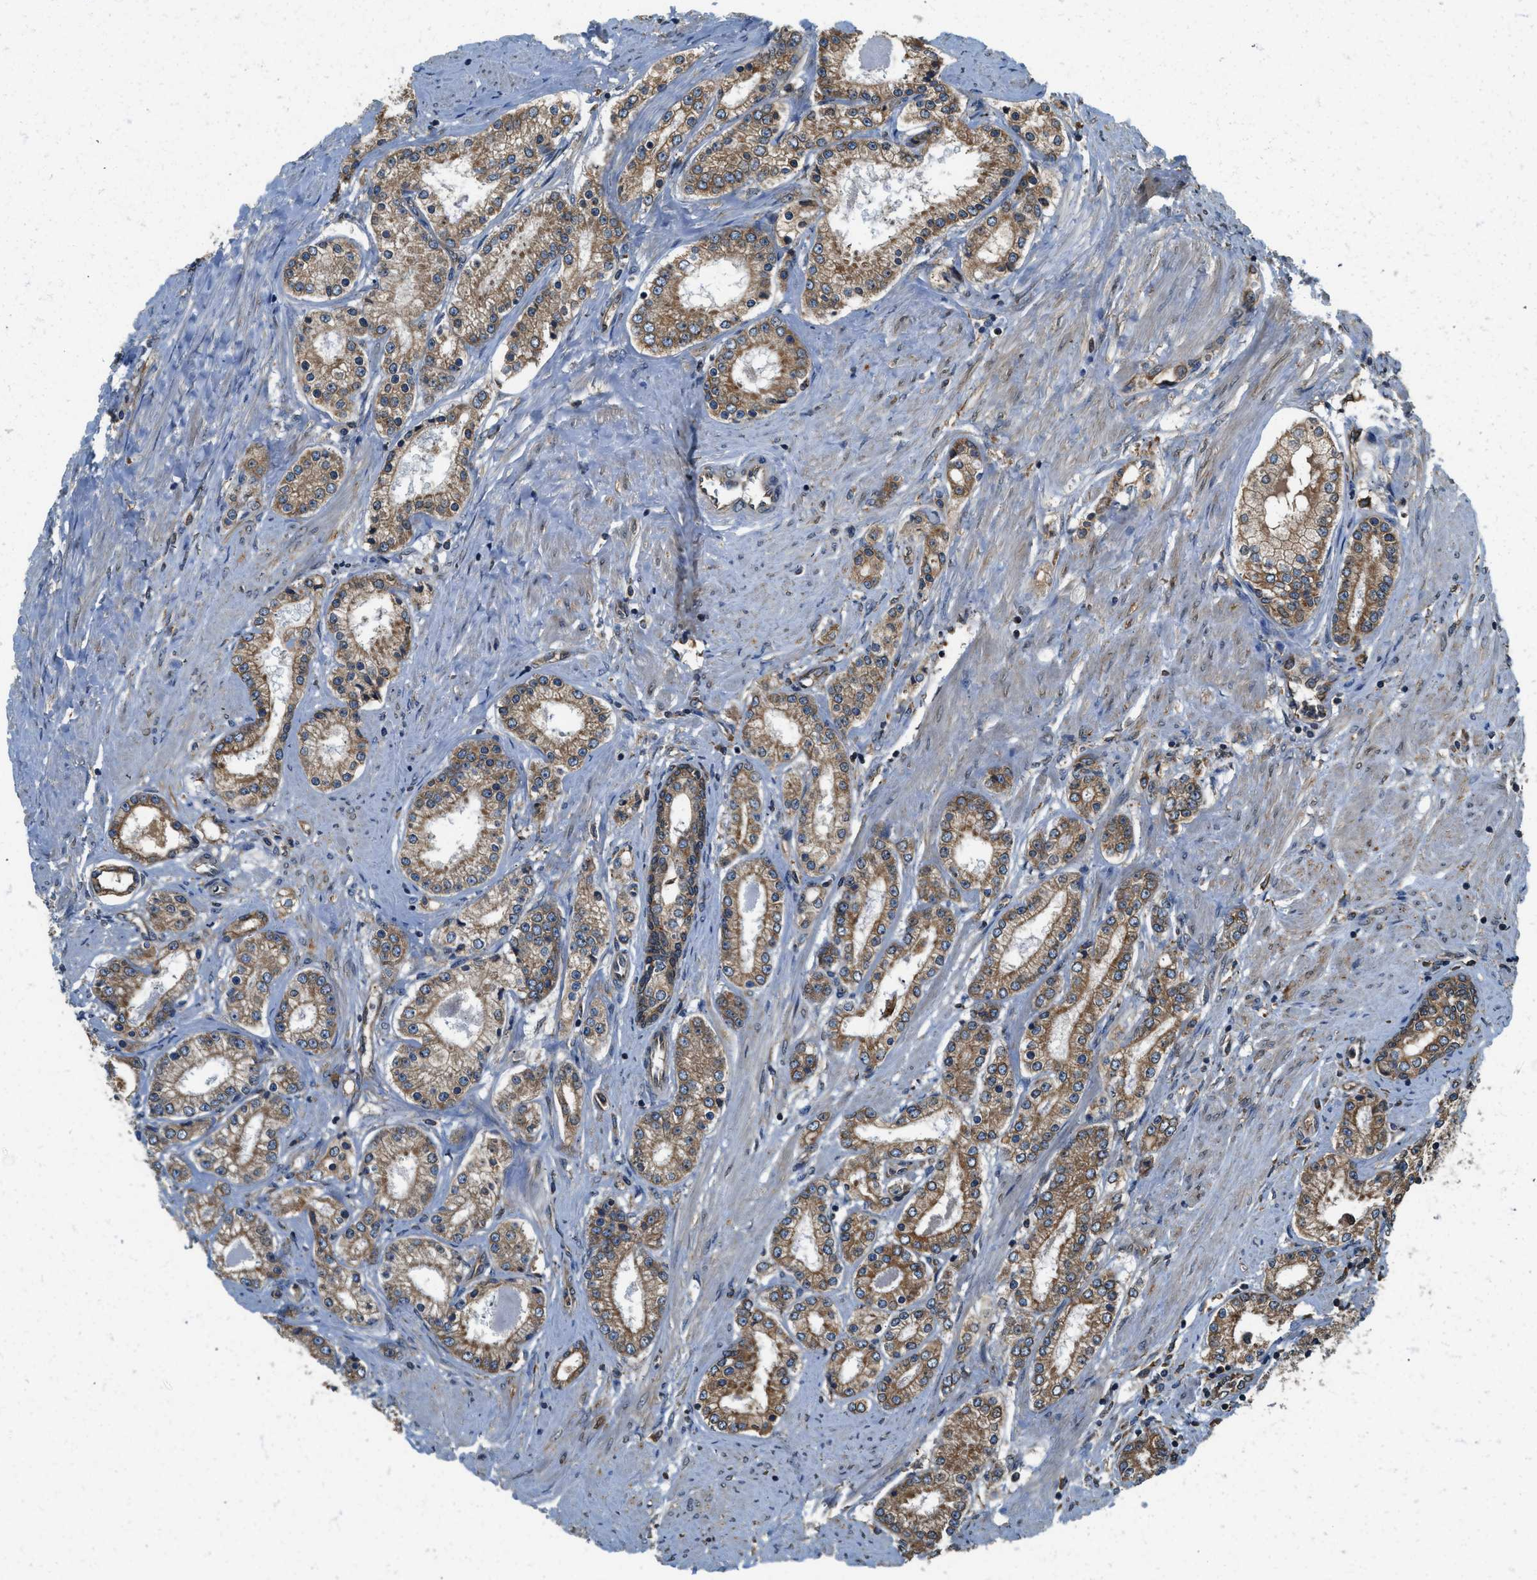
{"staining": {"intensity": "moderate", "quantity": ">75%", "location": "cytoplasmic/membranous"}, "tissue": "prostate cancer", "cell_type": "Tumor cells", "image_type": "cancer", "snomed": [{"axis": "morphology", "description": "Adenocarcinoma, Low grade"}, {"axis": "topography", "description": "Prostate"}], "caption": "Immunohistochemical staining of prostate adenocarcinoma (low-grade) demonstrates medium levels of moderate cytoplasmic/membranous staining in approximately >75% of tumor cells.", "gene": "BCAP31", "patient": {"sex": "male", "age": 63}}